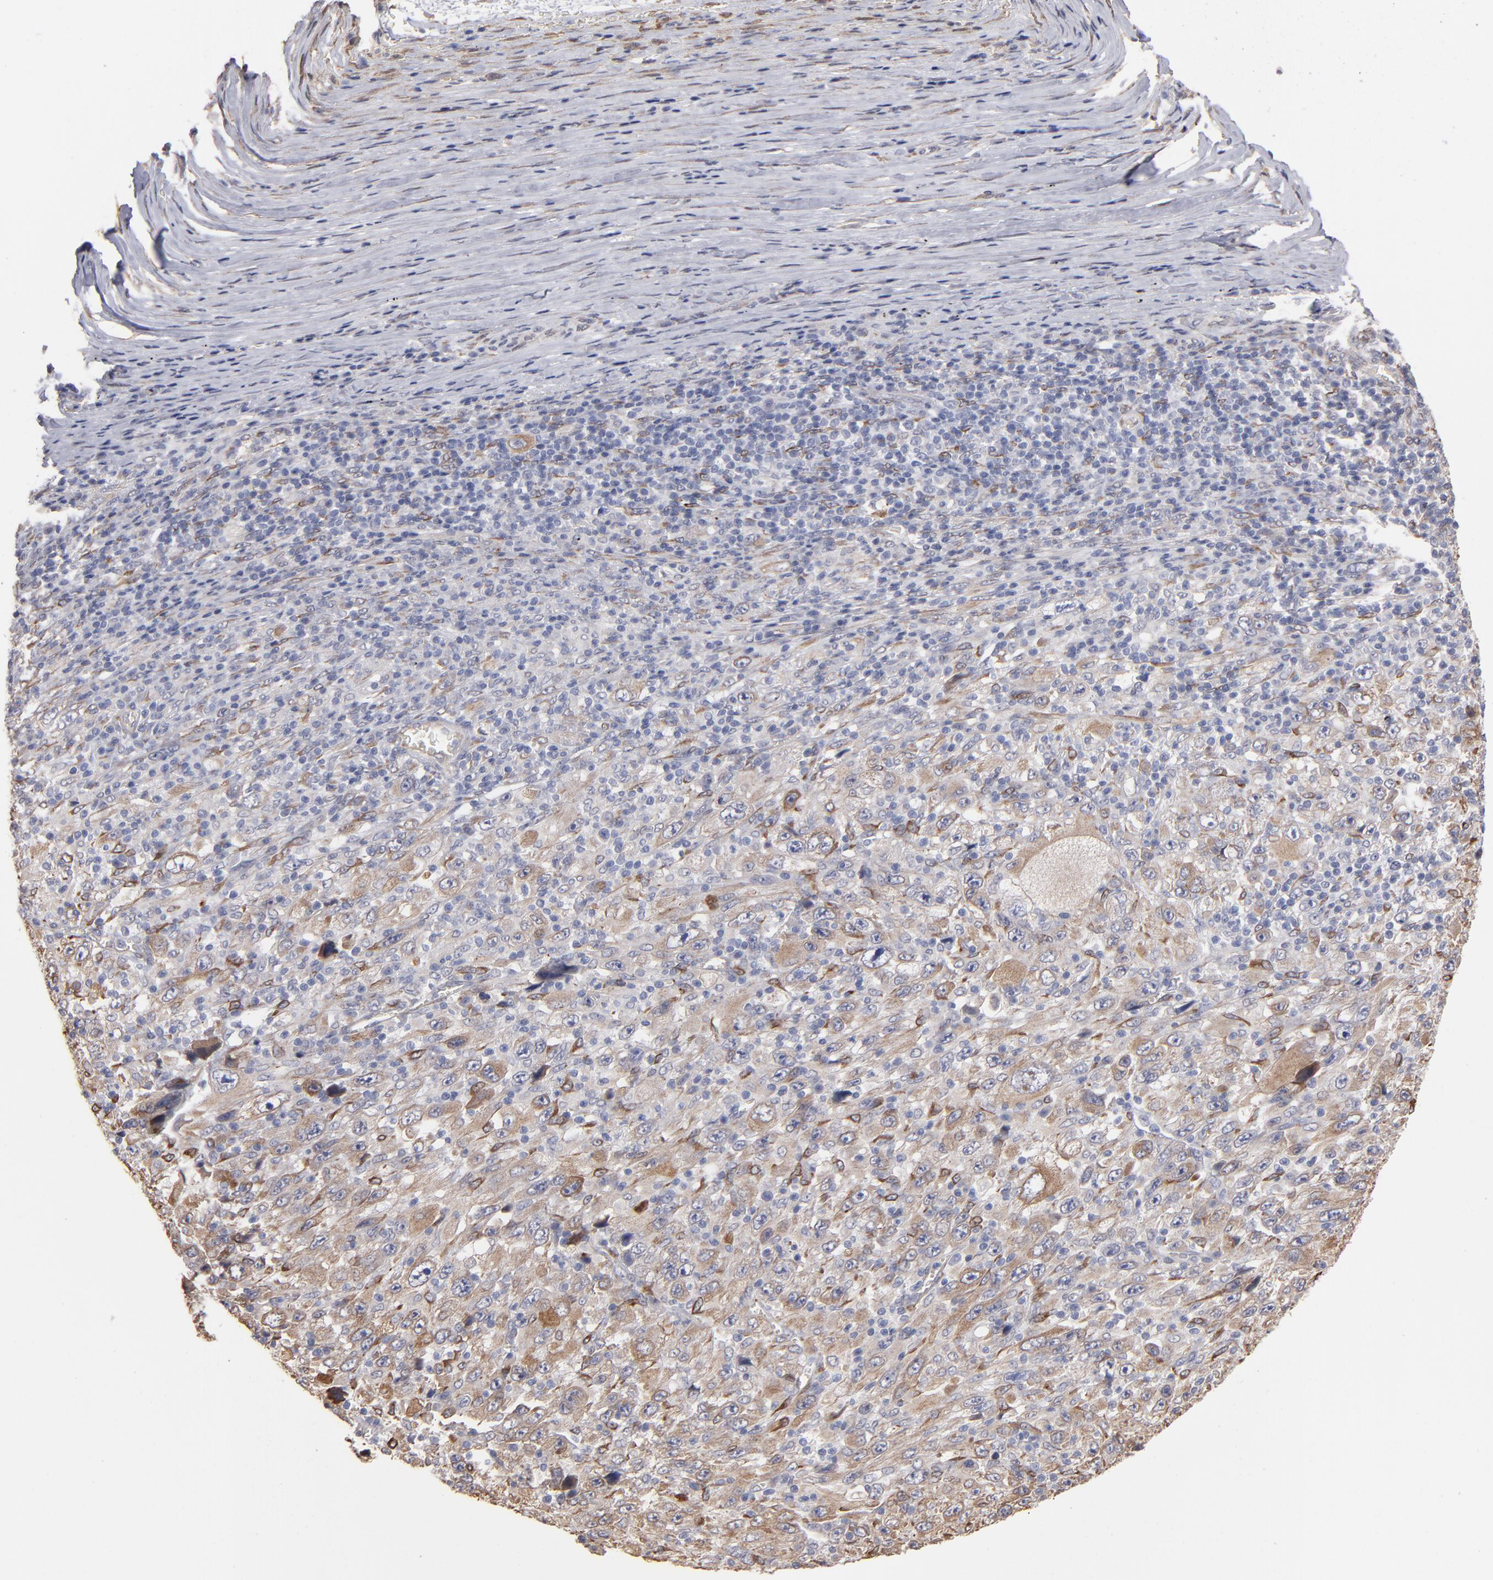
{"staining": {"intensity": "moderate", "quantity": "<25%", "location": "cytoplasmic/membranous"}, "tissue": "melanoma", "cell_type": "Tumor cells", "image_type": "cancer", "snomed": [{"axis": "morphology", "description": "Malignant melanoma, Metastatic site"}, {"axis": "topography", "description": "Skin"}], "caption": "A high-resolution micrograph shows IHC staining of melanoma, which reveals moderate cytoplasmic/membranous expression in approximately <25% of tumor cells.", "gene": "PGRMC1", "patient": {"sex": "female", "age": 56}}